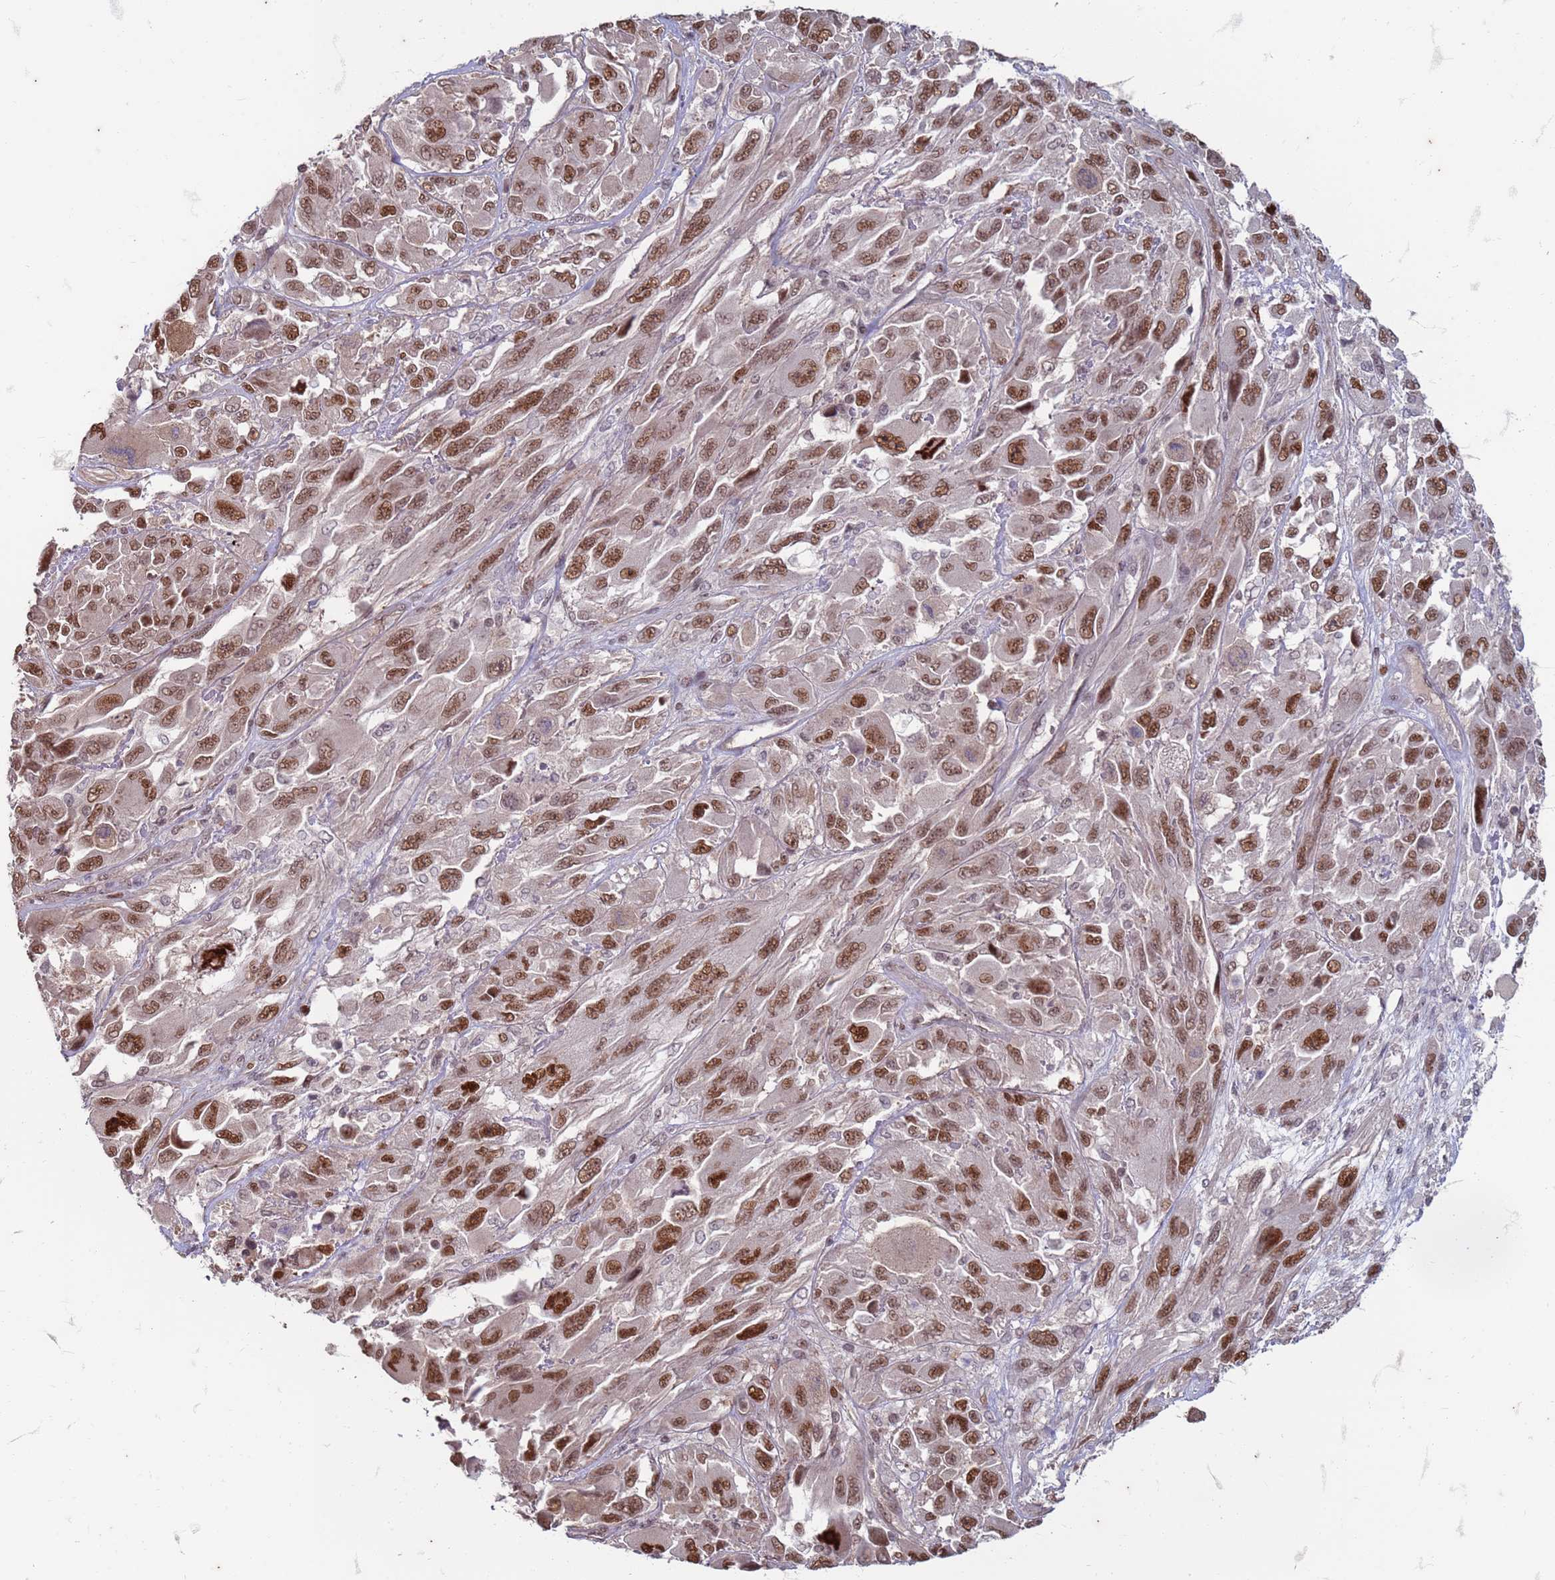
{"staining": {"intensity": "moderate", "quantity": ">75%", "location": "nuclear"}, "tissue": "melanoma", "cell_type": "Tumor cells", "image_type": "cancer", "snomed": [{"axis": "morphology", "description": "Malignant melanoma, NOS"}, {"axis": "topography", "description": "Skin"}], "caption": "Protein analysis of malignant melanoma tissue shows moderate nuclear positivity in about >75% of tumor cells.", "gene": "TRMT6", "patient": {"sex": "female", "age": 91}}